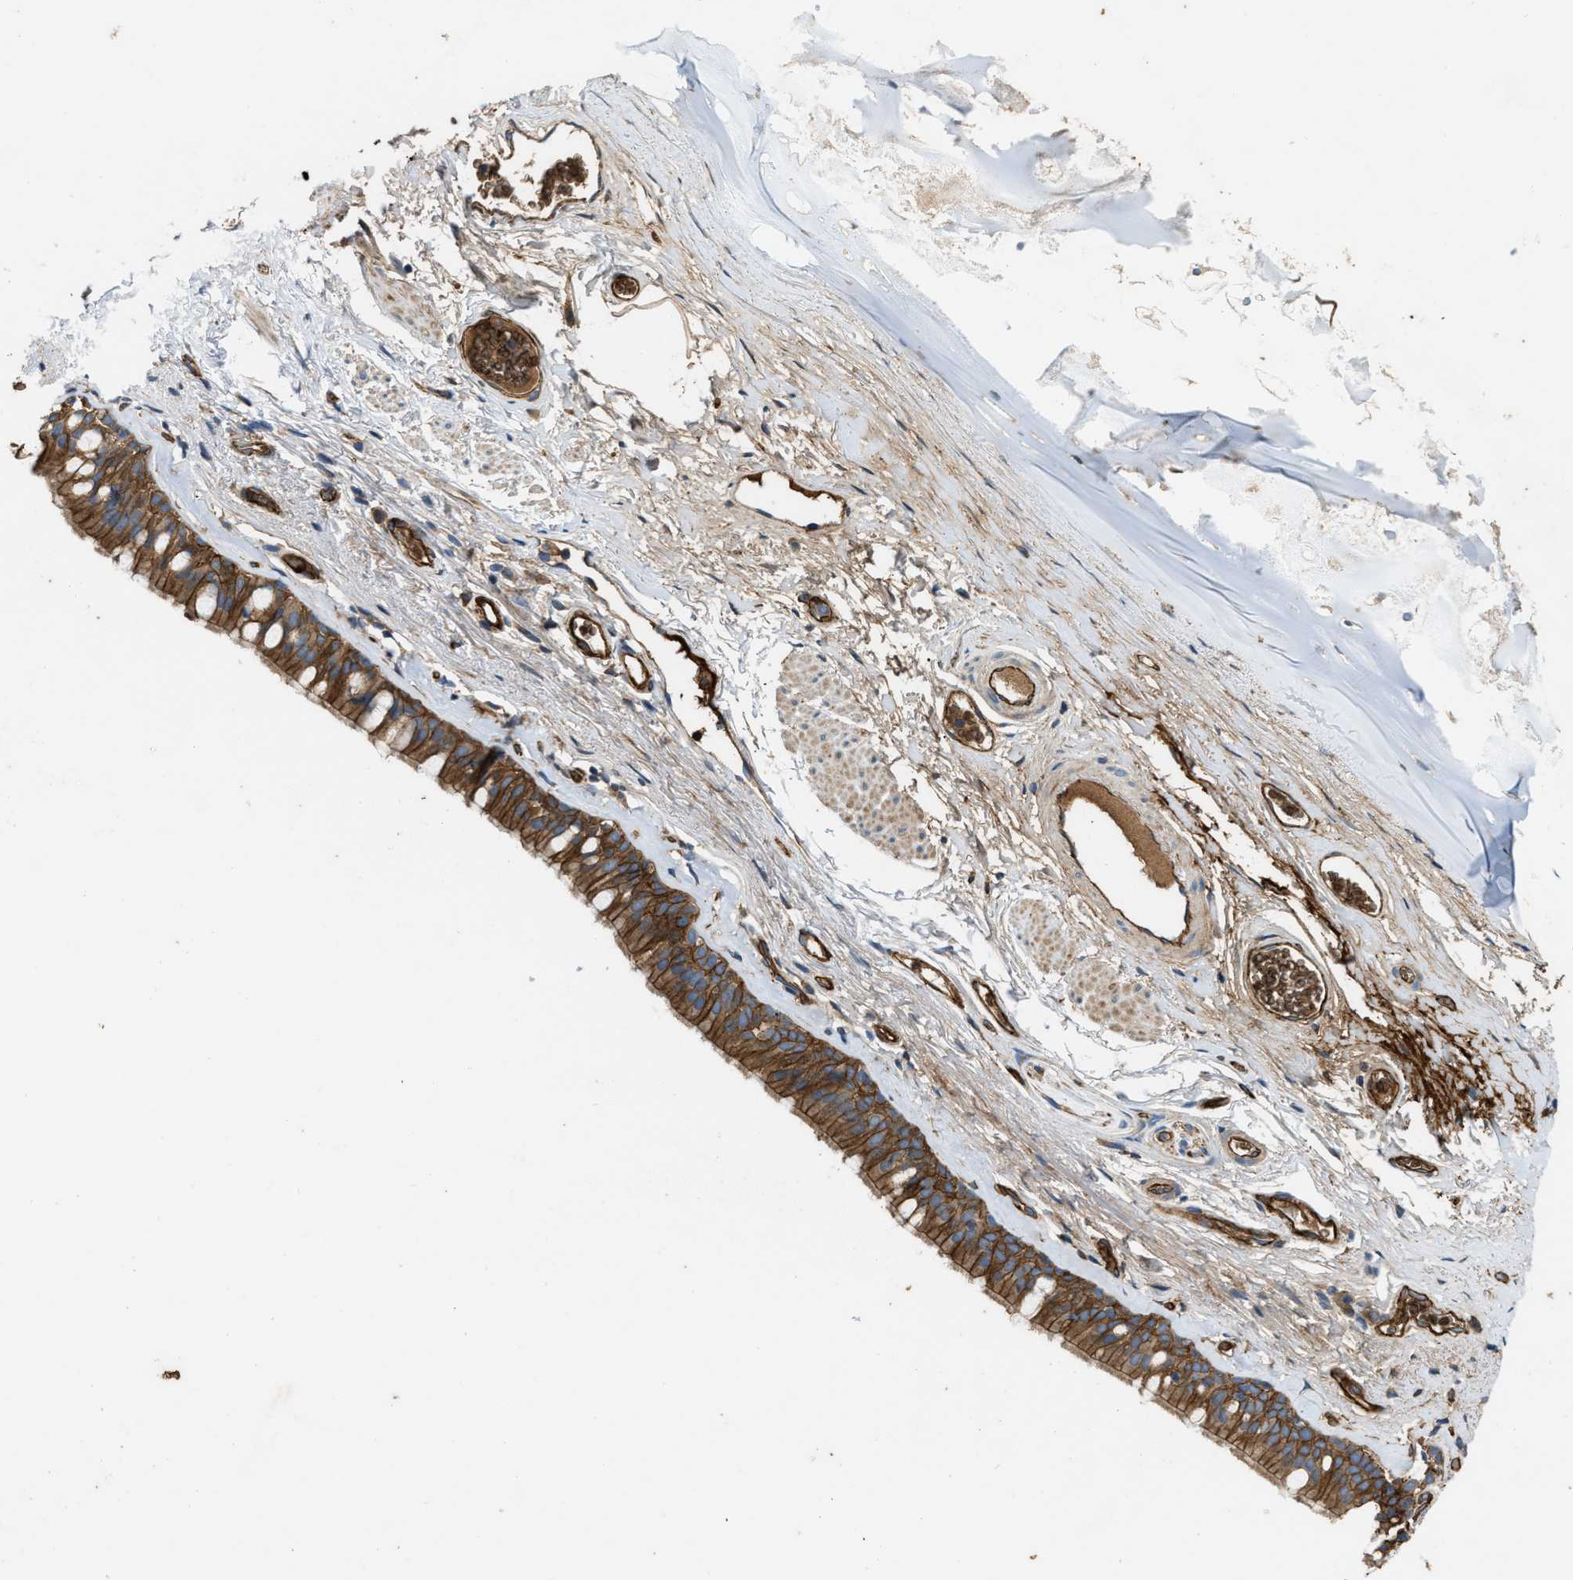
{"staining": {"intensity": "strong", "quantity": ">75%", "location": "cytoplasmic/membranous"}, "tissue": "bronchus", "cell_type": "Respiratory epithelial cells", "image_type": "normal", "snomed": [{"axis": "morphology", "description": "Normal tissue, NOS"}, {"axis": "topography", "description": "Cartilage tissue"}, {"axis": "topography", "description": "Bronchus"}], "caption": "An IHC histopathology image of normal tissue is shown. Protein staining in brown labels strong cytoplasmic/membranous positivity in bronchus within respiratory epithelial cells. The staining was performed using DAB to visualize the protein expression in brown, while the nuclei were stained in blue with hematoxylin (Magnification: 20x).", "gene": "ERC1", "patient": {"sex": "female", "age": 53}}